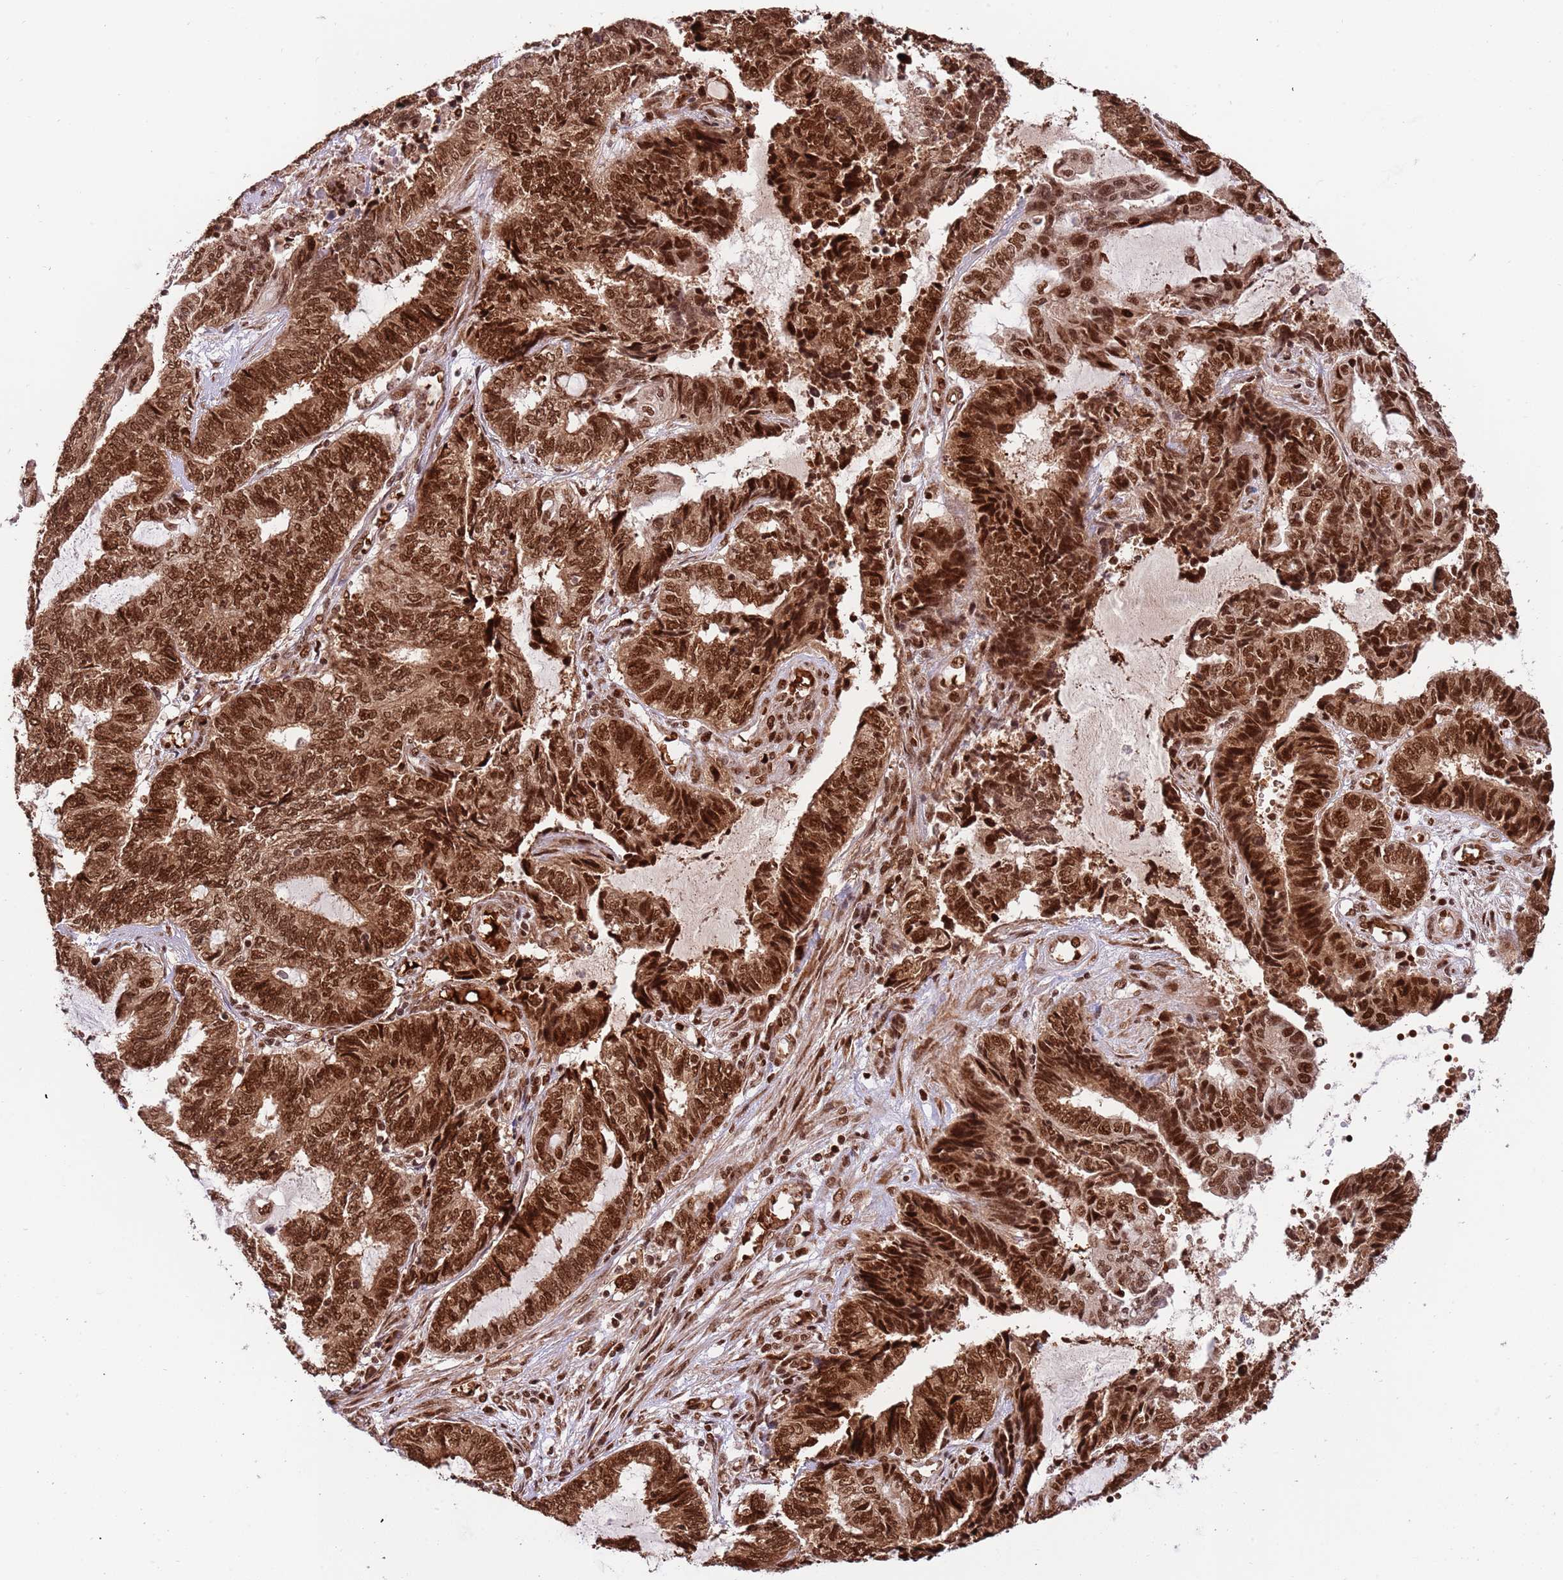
{"staining": {"intensity": "strong", "quantity": ">75%", "location": "cytoplasmic/membranous,nuclear"}, "tissue": "endometrial cancer", "cell_type": "Tumor cells", "image_type": "cancer", "snomed": [{"axis": "morphology", "description": "Adenocarcinoma, NOS"}, {"axis": "topography", "description": "Uterus"}, {"axis": "topography", "description": "Endometrium"}], "caption": "A brown stain highlights strong cytoplasmic/membranous and nuclear expression of a protein in endometrial adenocarcinoma tumor cells.", "gene": "RIF1", "patient": {"sex": "female", "age": 70}}